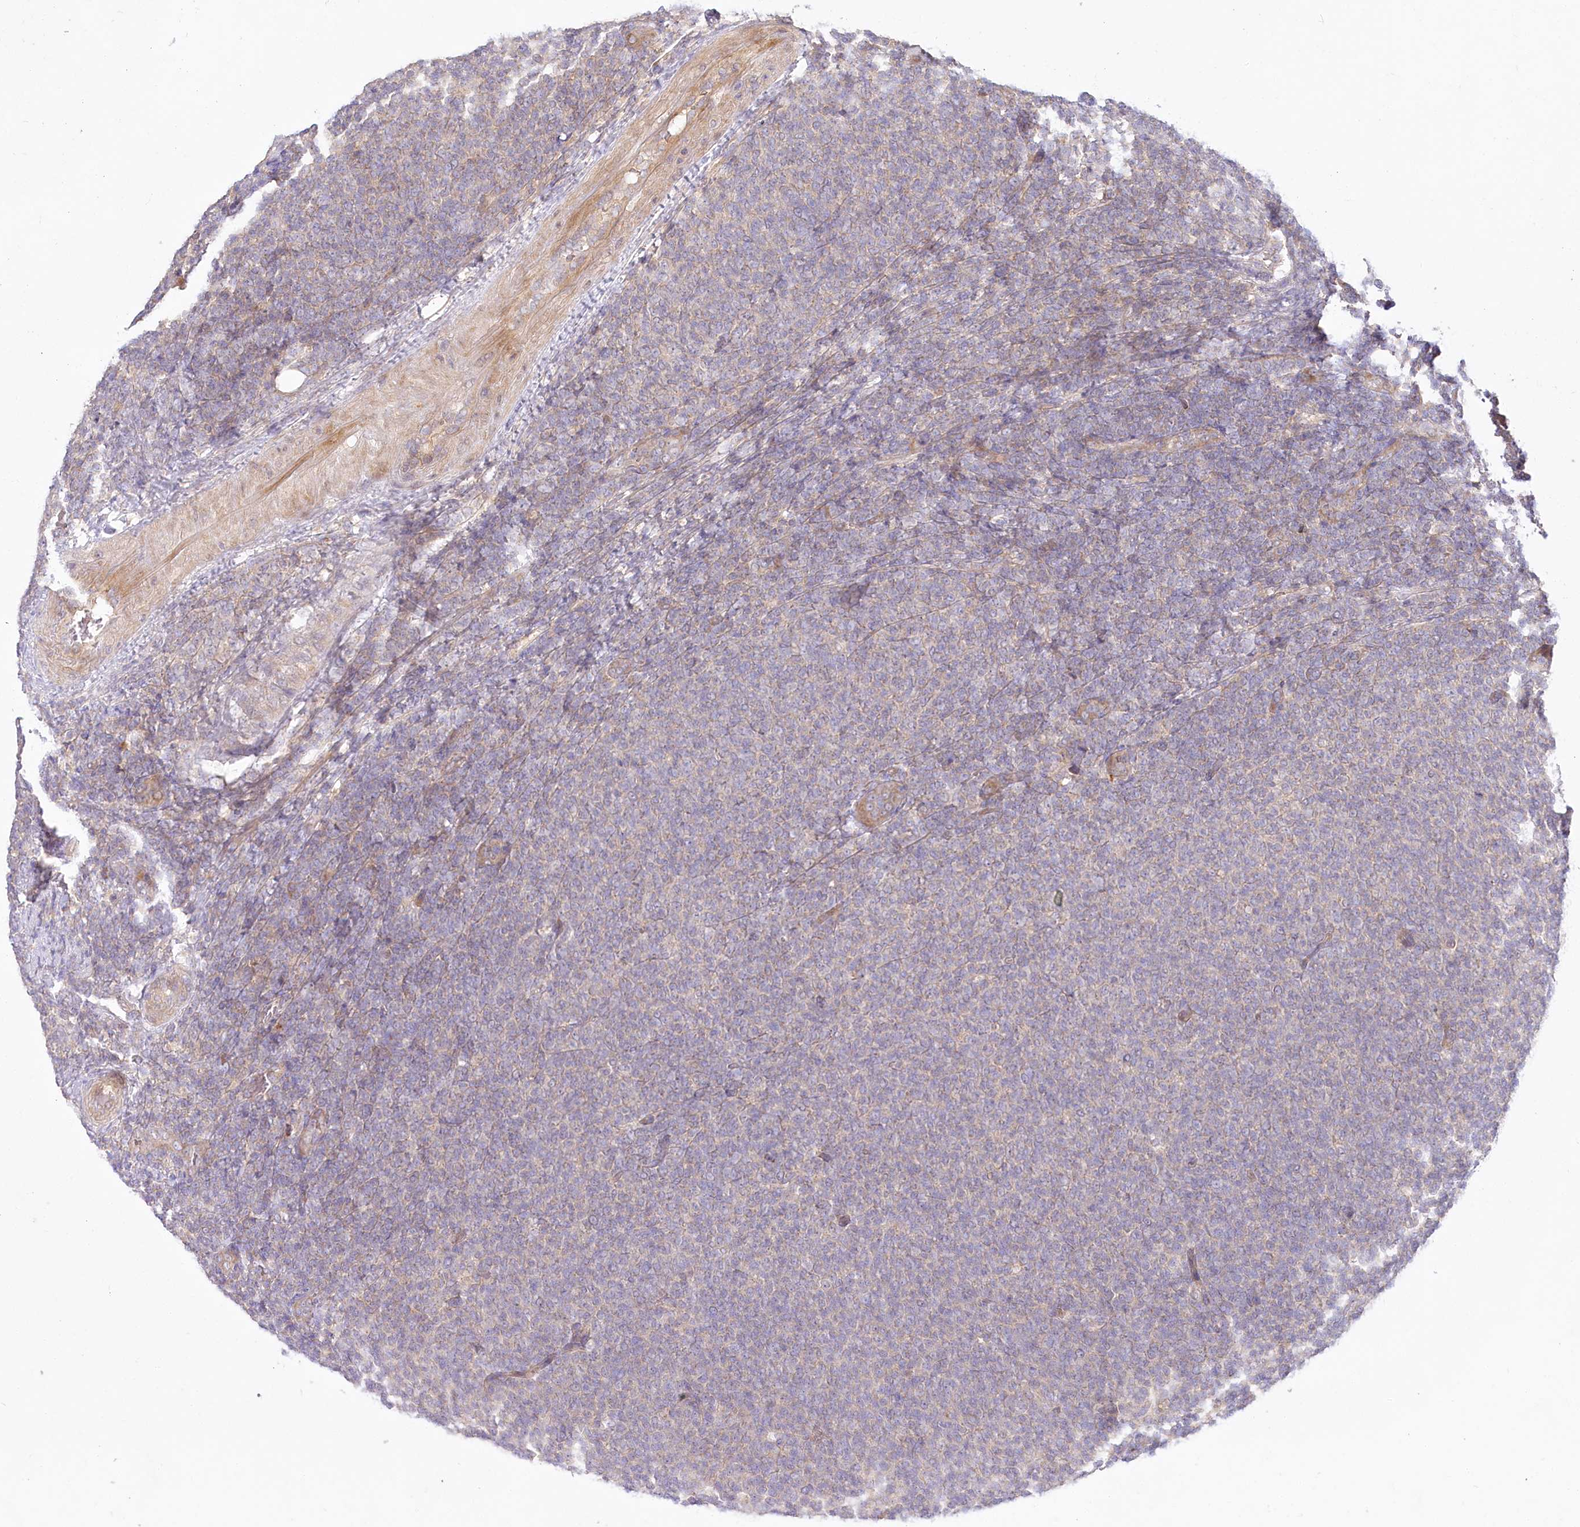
{"staining": {"intensity": "negative", "quantity": "none", "location": "none"}, "tissue": "lymphoma", "cell_type": "Tumor cells", "image_type": "cancer", "snomed": [{"axis": "morphology", "description": "Malignant lymphoma, non-Hodgkin's type, Low grade"}, {"axis": "topography", "description": "Lymph node"}], "caption": "Tumor cells are negative for brown protein staining in malignant lymphoma, non-Hodgkin's type (low-grade).", "gene": "PYROXD1", "patient": {"sex": "male", "age": 66}}